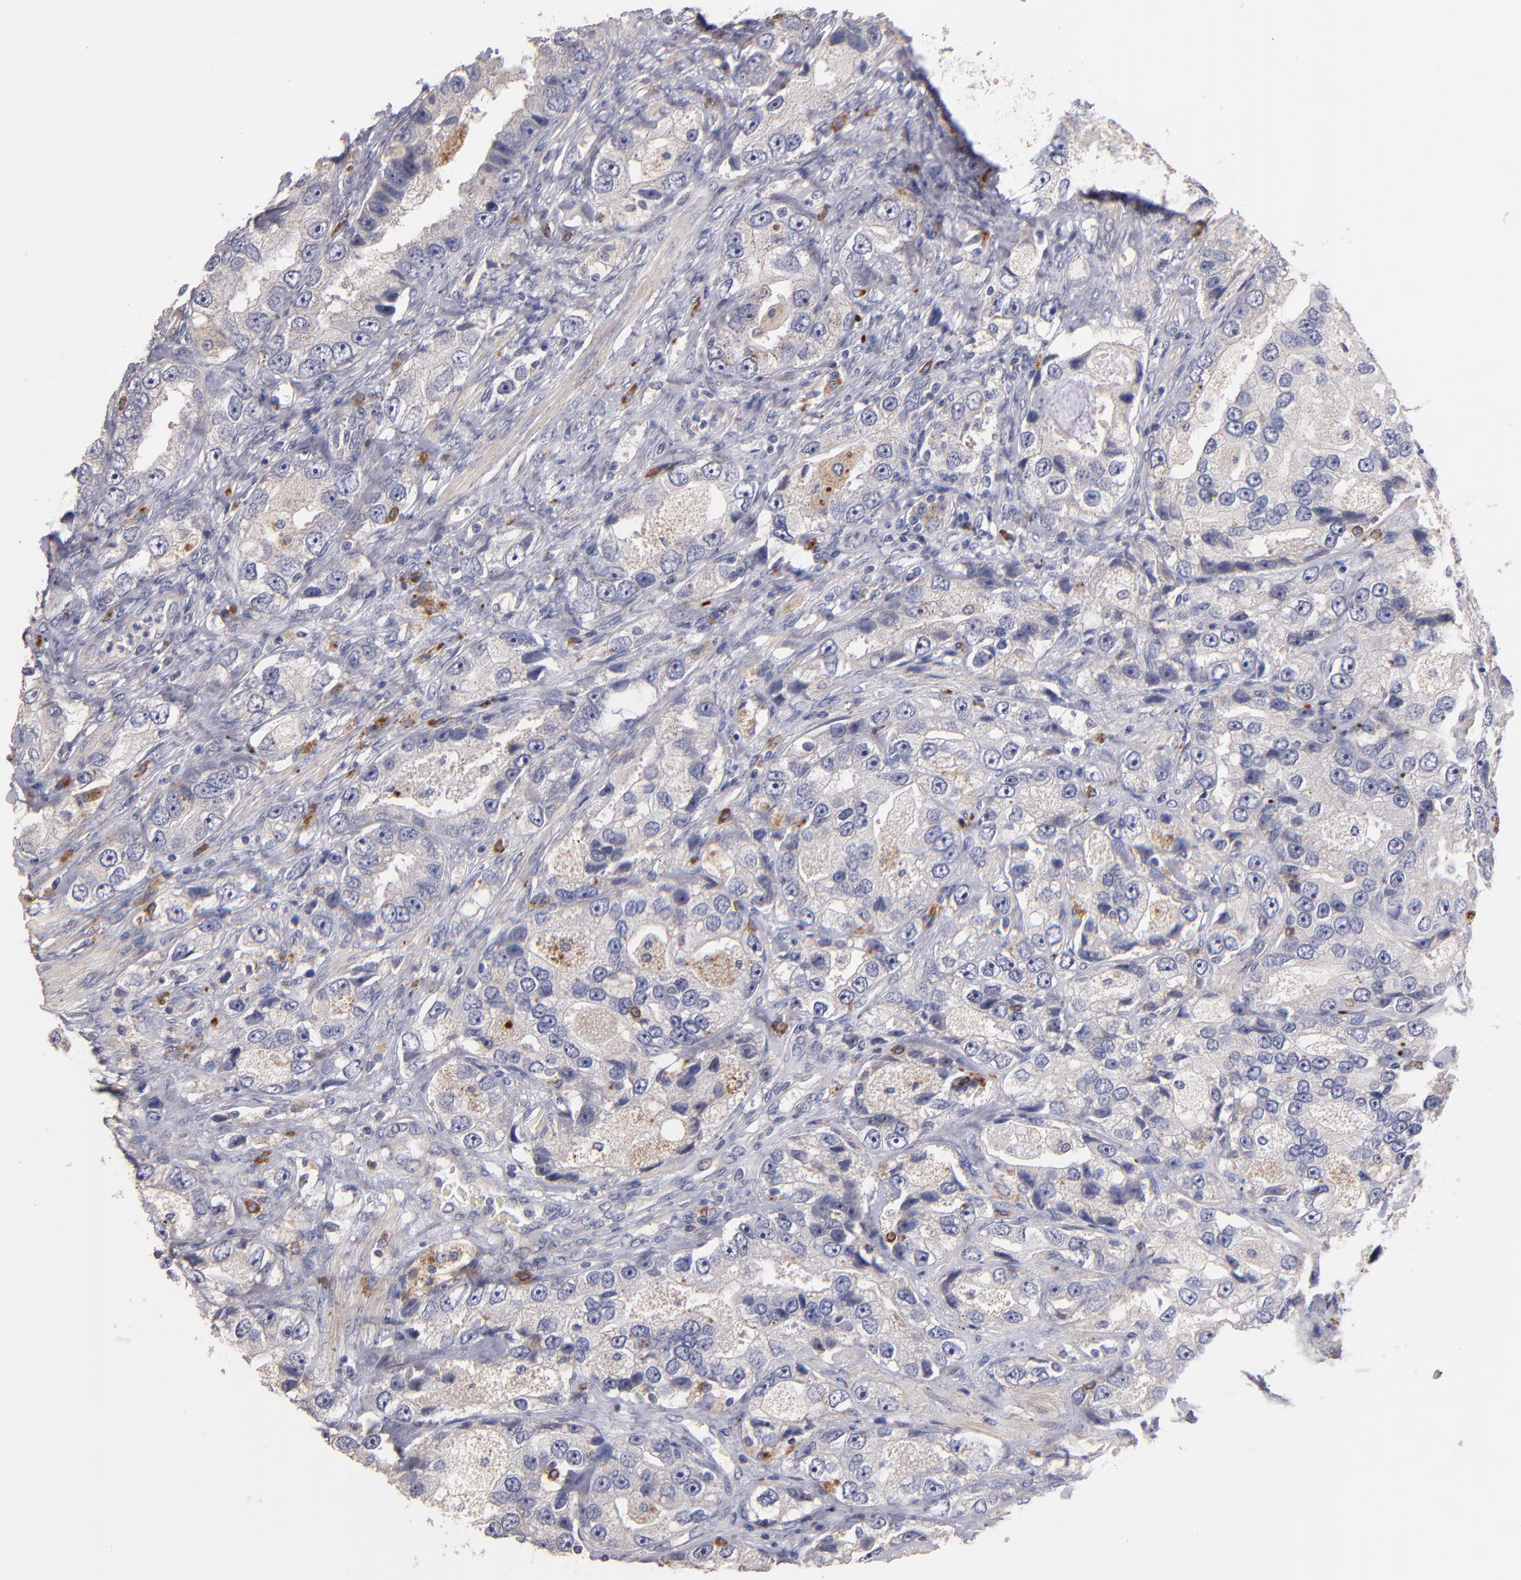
{"staining": {"intensity": "moderate", "quantity": "<25%", "location": "cytoplasmic/membranous"}, "tissue": "prostate cancer", "cell_type": "Tumor cells", "image_type": "cancer", "snomed": [{"axis": "morphology", "description": "Adenocarcinoma, High grade"}, {"axis": "topography", "description": "Prostate"}], "caption": "Protein expression analysis of human prostate cancer (adenocarcinoma (high-grade)) reveals moderate cytoplasmic/membranous expression in approximately <25% of tumor cells.", "gene": "MAGEE1", "patient": {"sex": "male", "age": 63}}